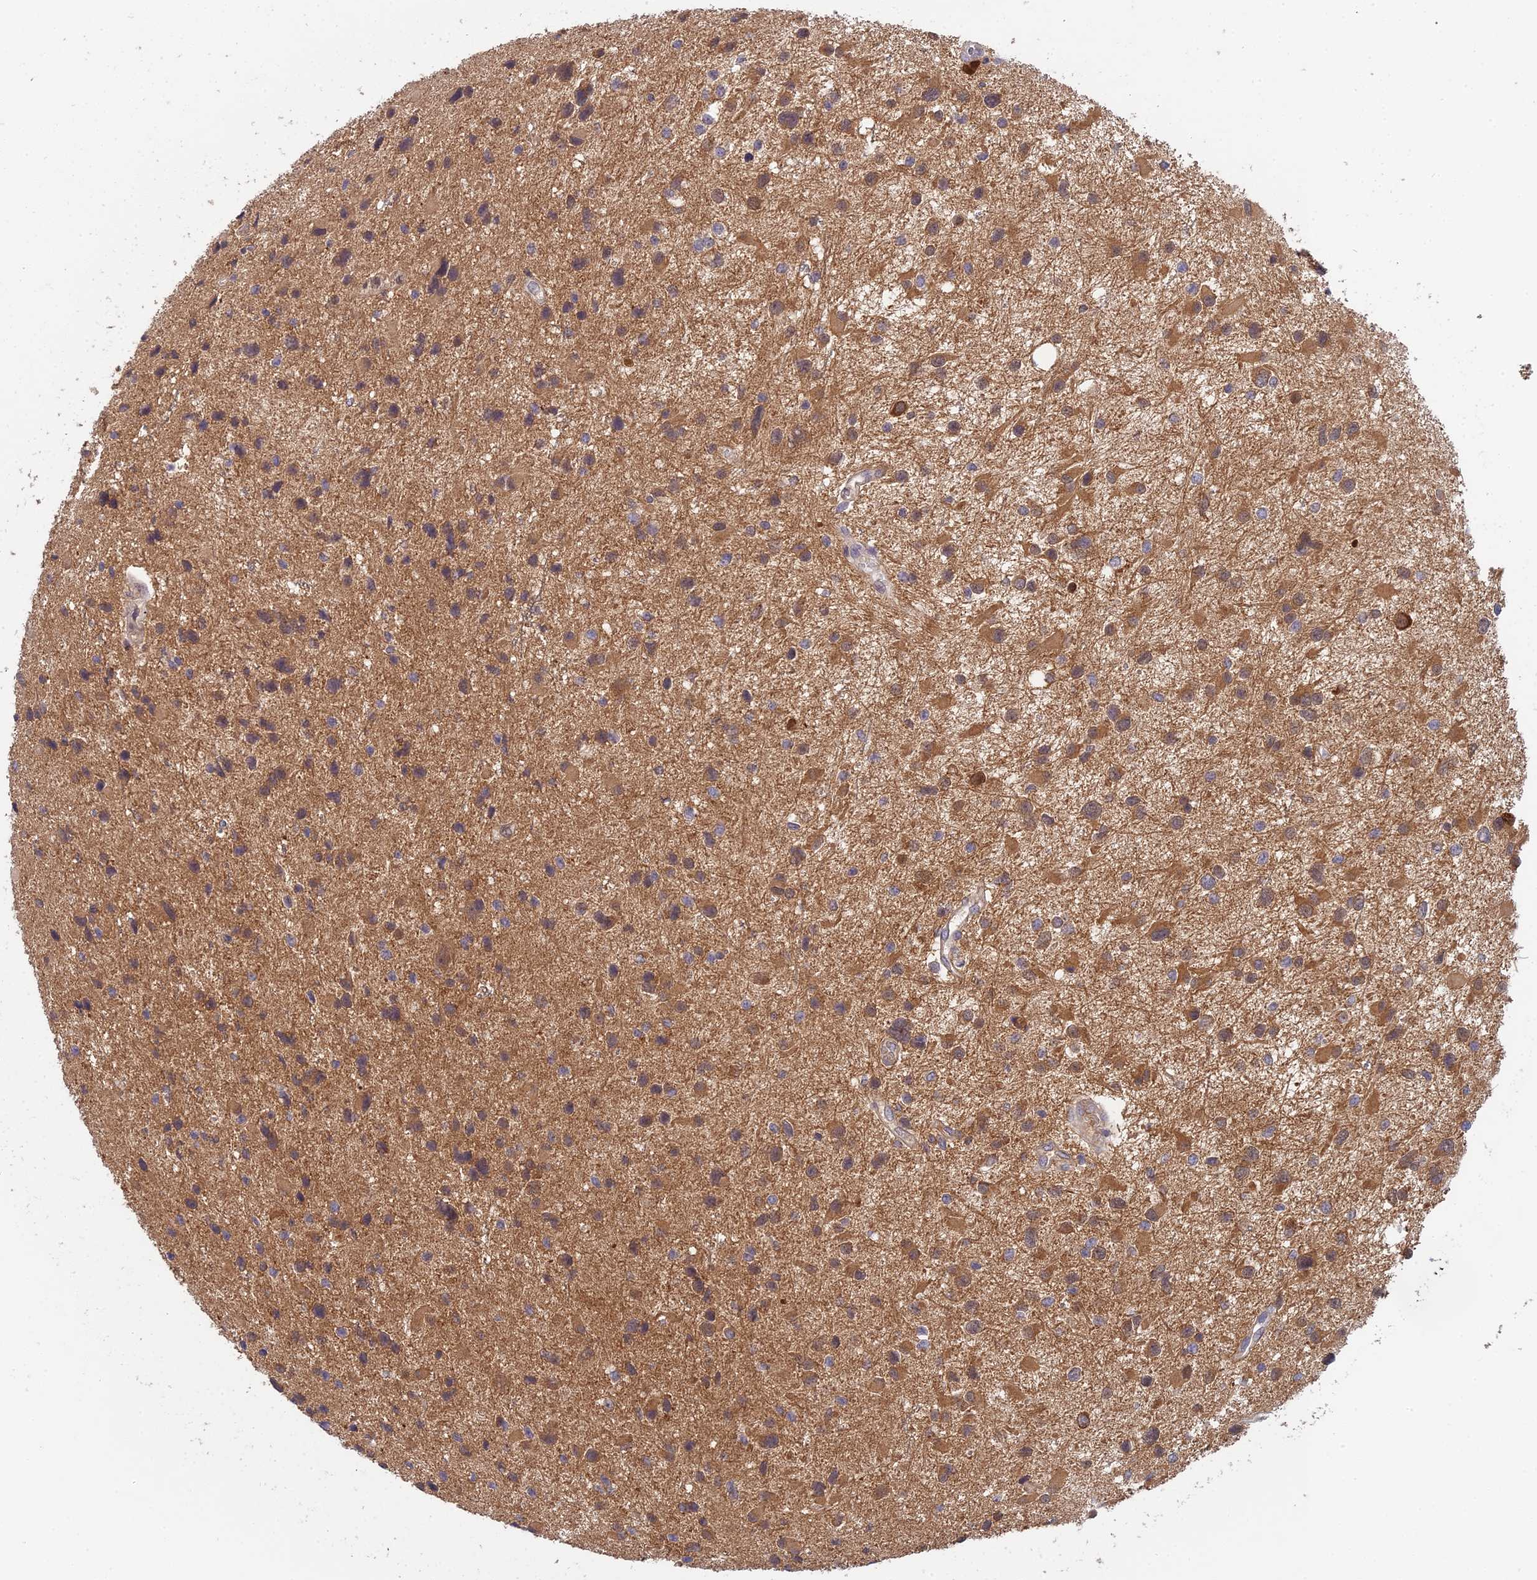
{"staining": {"intensity": "moderate", "quantity": ">75%", "location": "cytoplasmic/membranous"}, "tissue": "glioma", "cell_type": "Tumor cells", "image_type": "cancer", "snomed": [{"axis": "morphology", "description": "Glioma, malignant, Low grade"}, {"axis": "topography", "description": "Brain"}], "caption": "The immunohistochemical stain highlights moderate cytoplasmic/membranous expression in tumor cells of glioma tissue.", "gene": "ELOA2", "patient": {"sex": "female", "age": 32}}